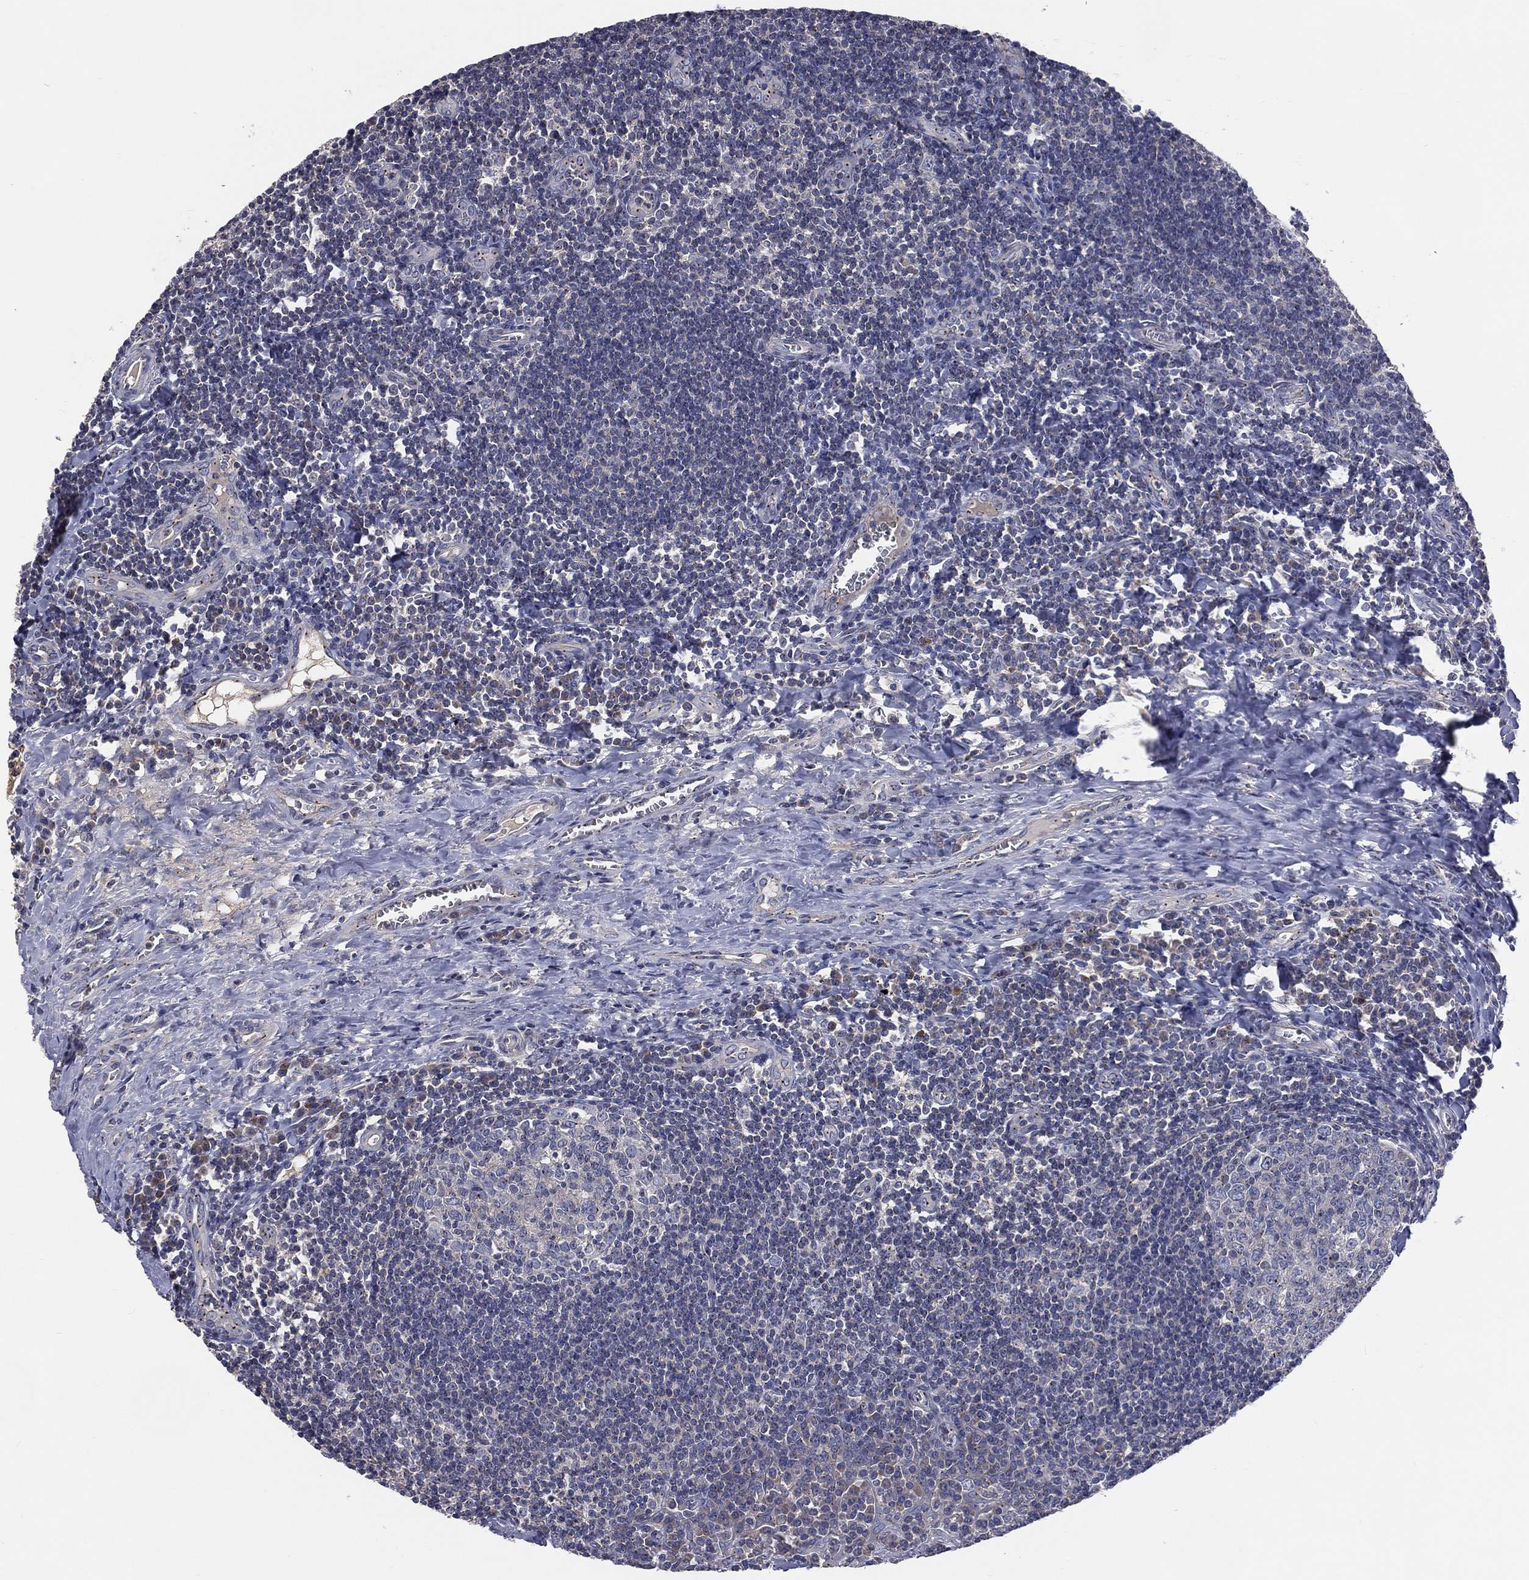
{"staining": {"intensity": "weak", "quantity": "25%-75%", "location": "cytoplasmic/membranous"}, "tissue": "tonsil", "cell_type": "Germinal center cells", "image_type": "normal", "snomed": [{"axis": "morphology", "description": "Normal tissue, NOS"}, {"axis": "morphology", "description": "Inflammation, NOS"}, {"axis": "topography", "description": "Tonsil"}], "caption": "Protein staining shows weak cytoplasmic/membranous expression in approximately 25%-75% of germinal center cells in unremarkable tonsil. The staining was performed using DAB (3,3'-diaminobenzidine), with brown indicating positive protein expression. Nuclei are stained blue with hematoxylin.", "gene": "CROCC", "patient": {"sex": "female", "age": 31}}